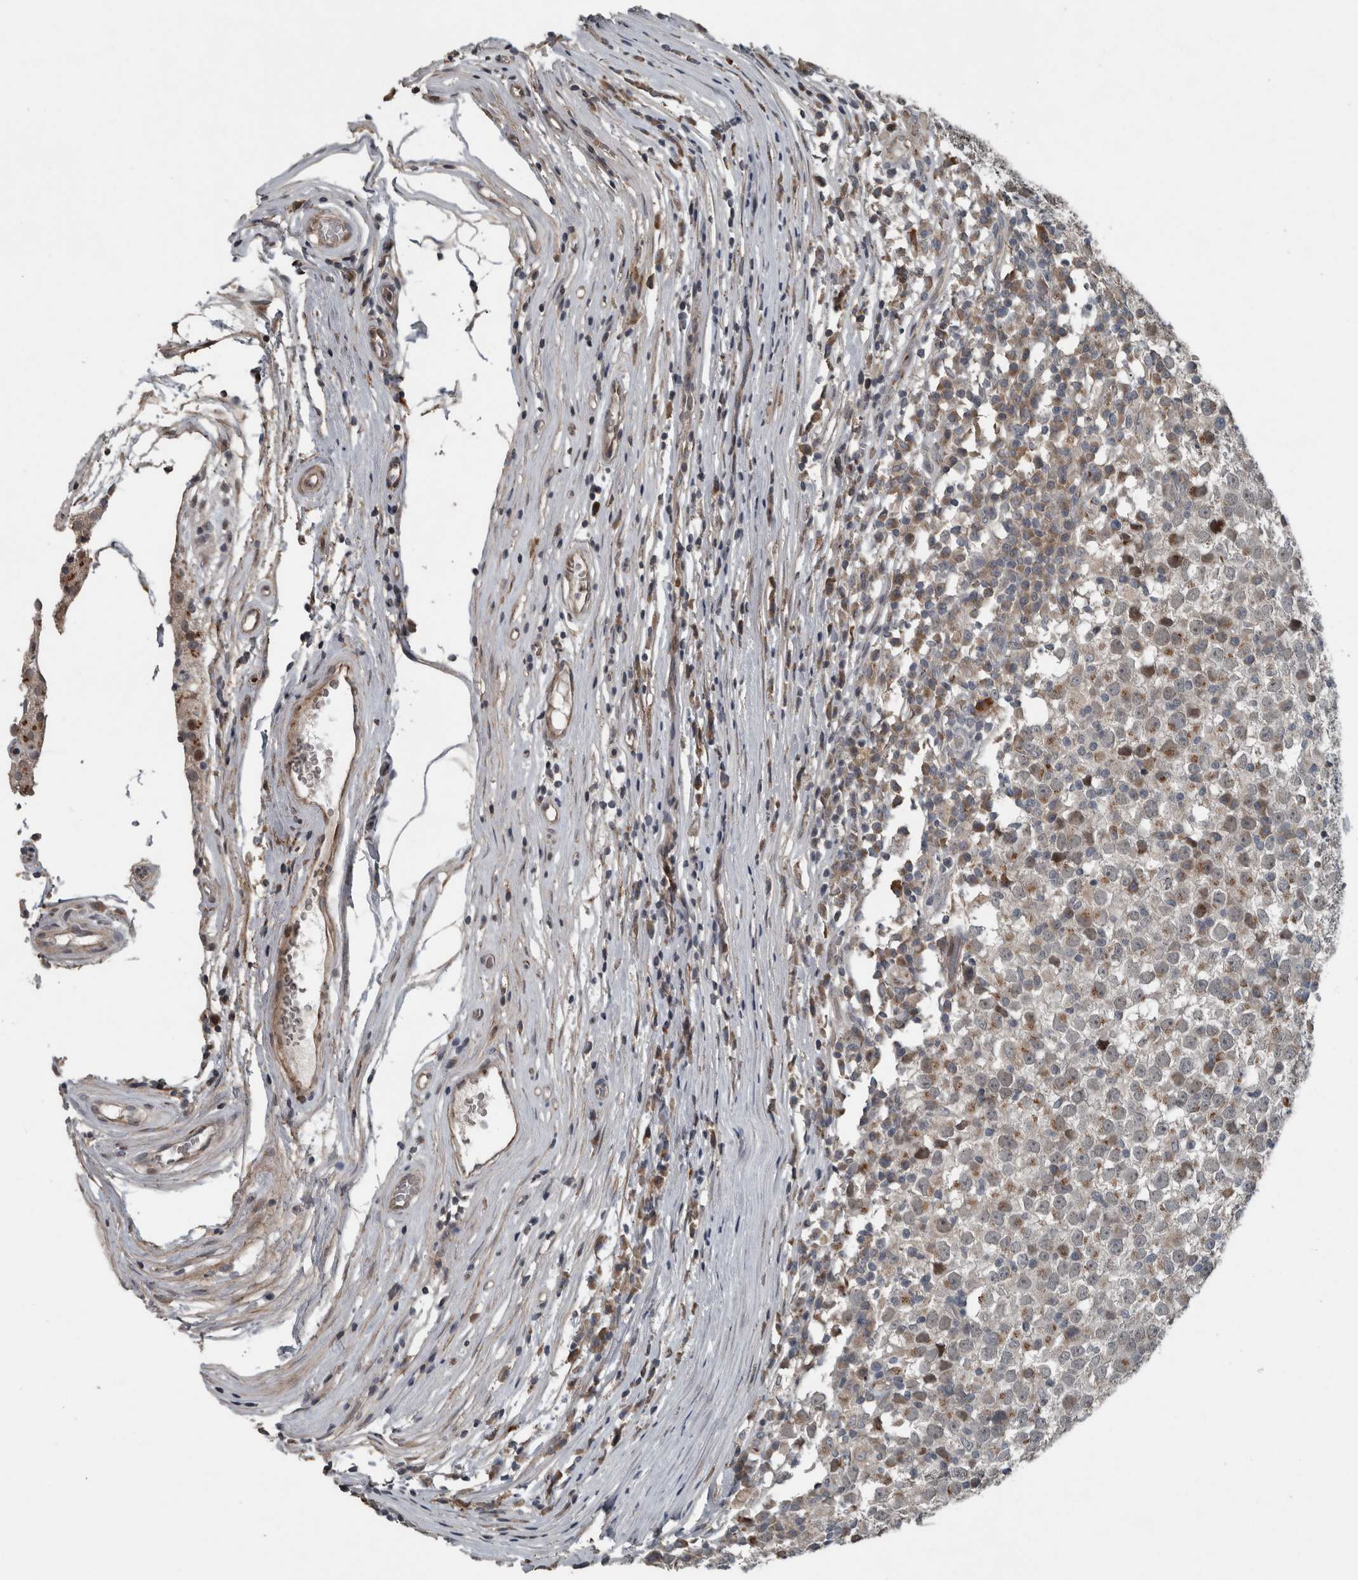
{"staining": {"intensity": "moderate", "quantity": "<25%", "location": "cytoplasmic/membranous"}, "tissue": "testis cancer", "cell_type": "Tumor cells", "image_type": "cancer", "snomed": [{"axis": "morphology", "description": "Seminoma, NOS"}, {"axis": "topography", "description": "Testis"}], "caption": "Seminoma (testis) tissue displays moderate cytoplasmic/membranous expression in approximately <25% of tumor cells, visualized by immunohistochemistry. The staining is performed using DAB brown chromogen to label protein expression. The nuclei are counter-stained blue using hematoxylin.", "gene": "ZNF345", "patient": {"sex": "male", "age": 65}}